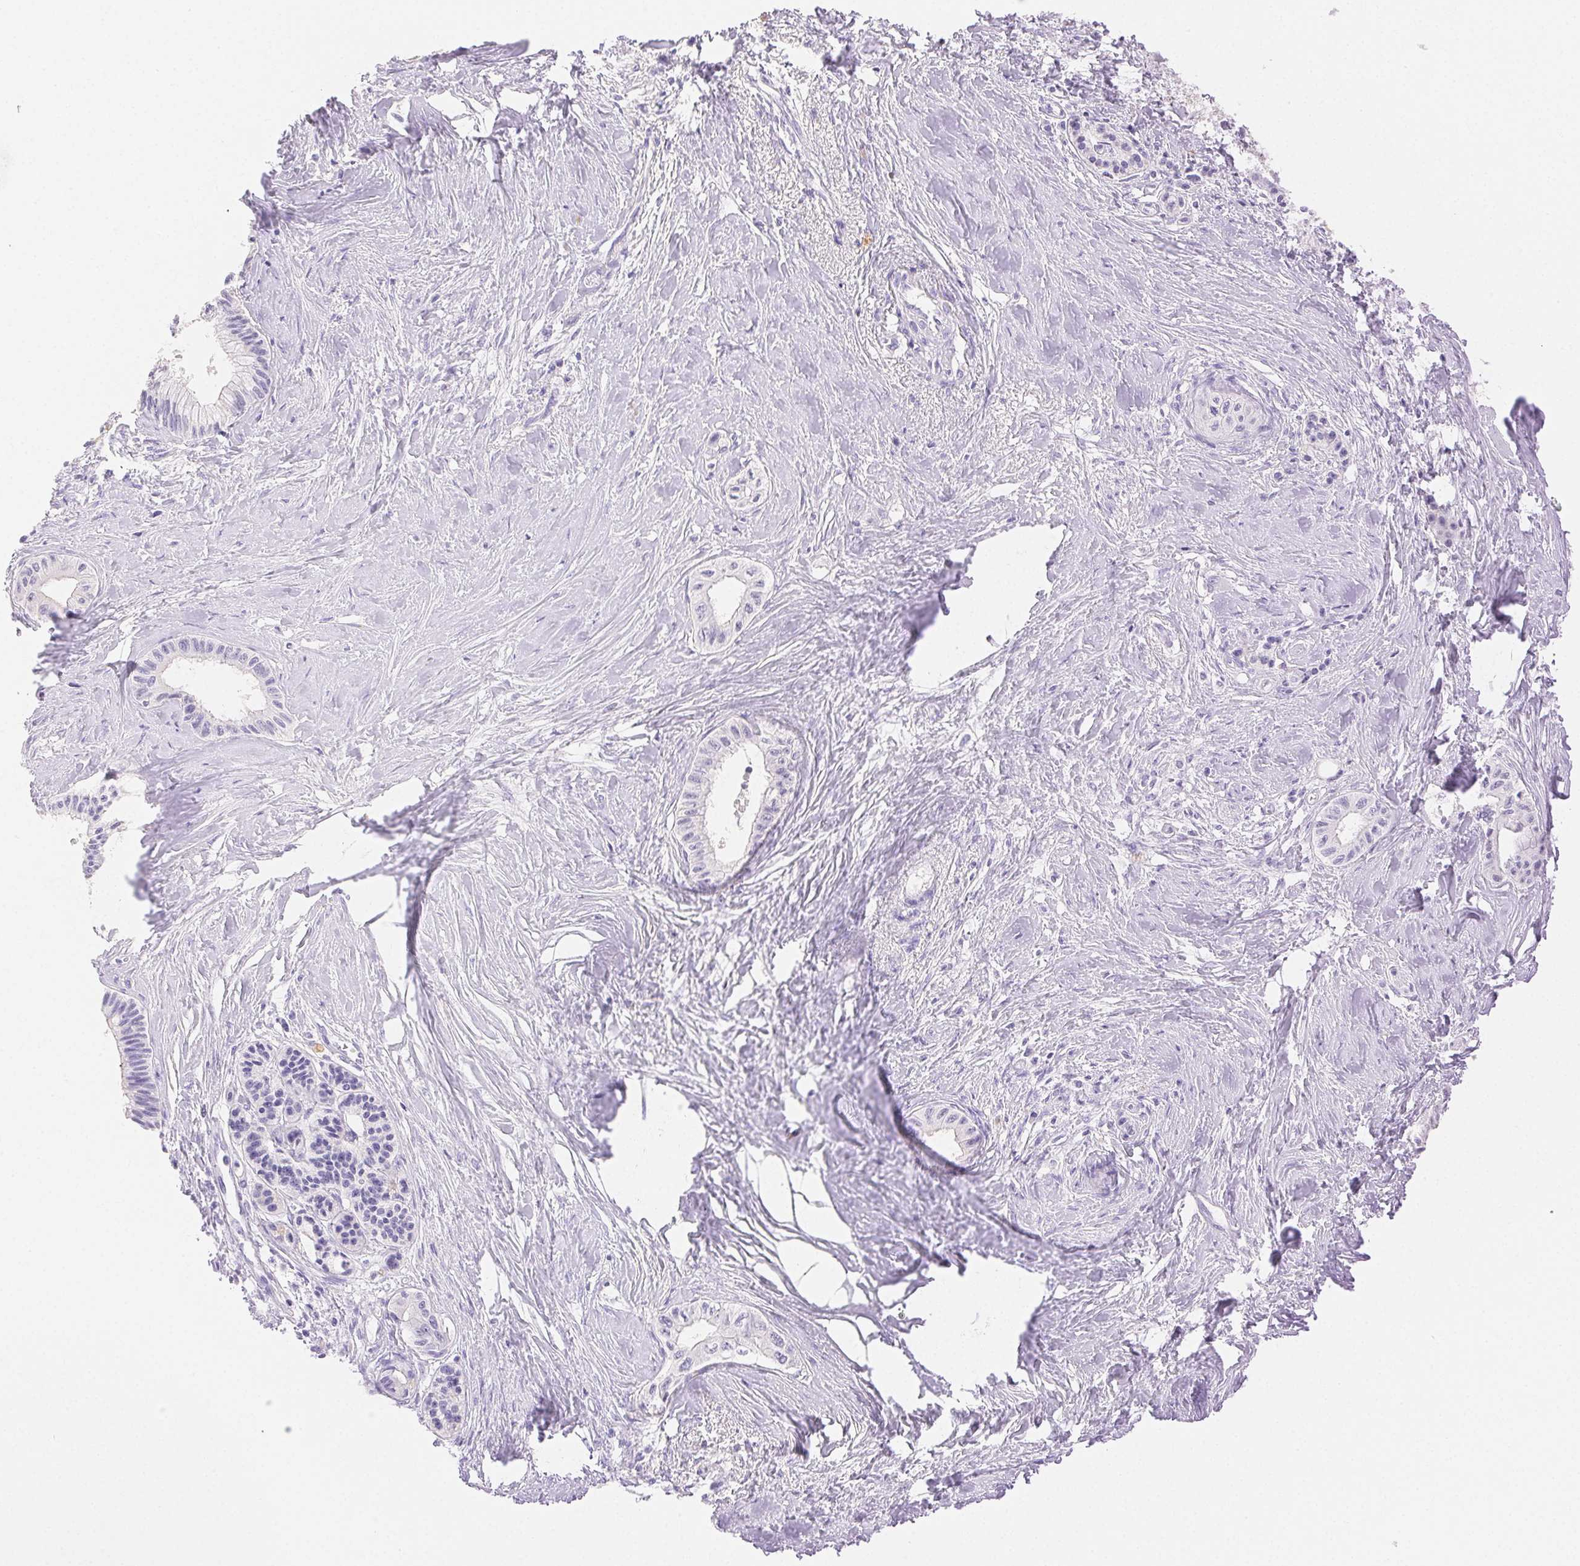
{"staining": {"intensity": "negative", "quantity": "none", "location": "none"}, "tissue": "pancreatic cancer", "cell_type": "Tumor cells", "image_type": "cancer", "snomed": [{"axis": "morphology", "description": "Adenocarcinoma, NOS"}, {"axis": "topography", "description": "Pancreas"}], "caption": "IHC micrograph of pancreatic adenocarcinoma stained for a protein (brown), which demonstrates no expression in tumor cells.", "gene": "SPACA4", "patient": {"sex": "male", "age": 71}}